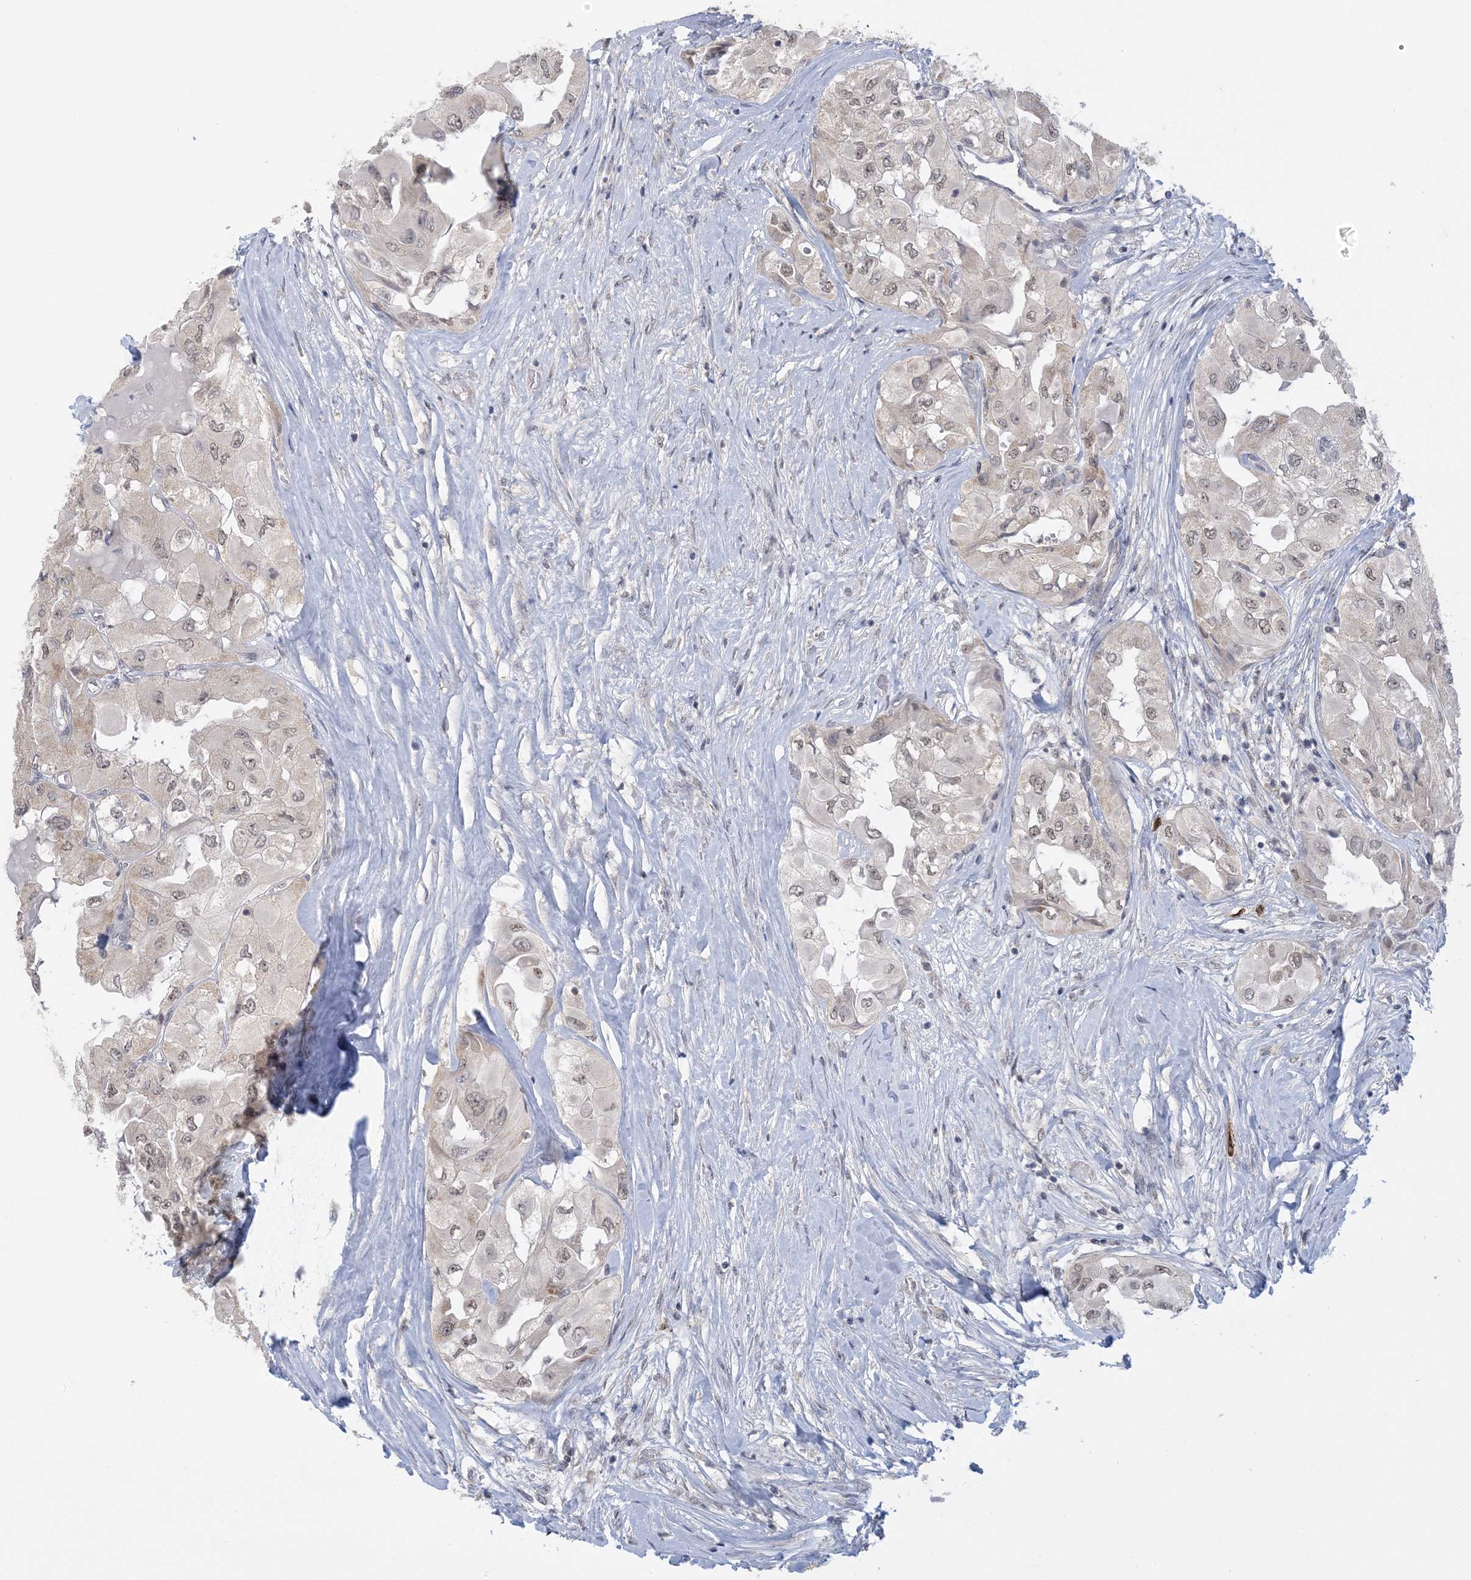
{"staining": {"intensity": "moderate", "quantity": ">75%", "location": "nuclear"}, "tissue": "thyroid cancer", "cell_type": "Tumor cells", "image_type": "cancer", "snomed": [{"axis": "morphology", "description": "Papillary adenocarcinoma, NOS"}, {"axis": "topography", "description": "Thyroid gland"}], "caption": "An immunohistochemistry micrograph of neoplastic tissue is shown. Protein staining in brown highlights moderate nuclear positivity in thyroid cancer (papillary adenocarcinoma) within tumor cells. Immunohistochemistry stains the protein of interest in brown and the nuclei are stained blue.", "gene": "TRMT10C", "patient": {"sex": "female", "age": 59}}